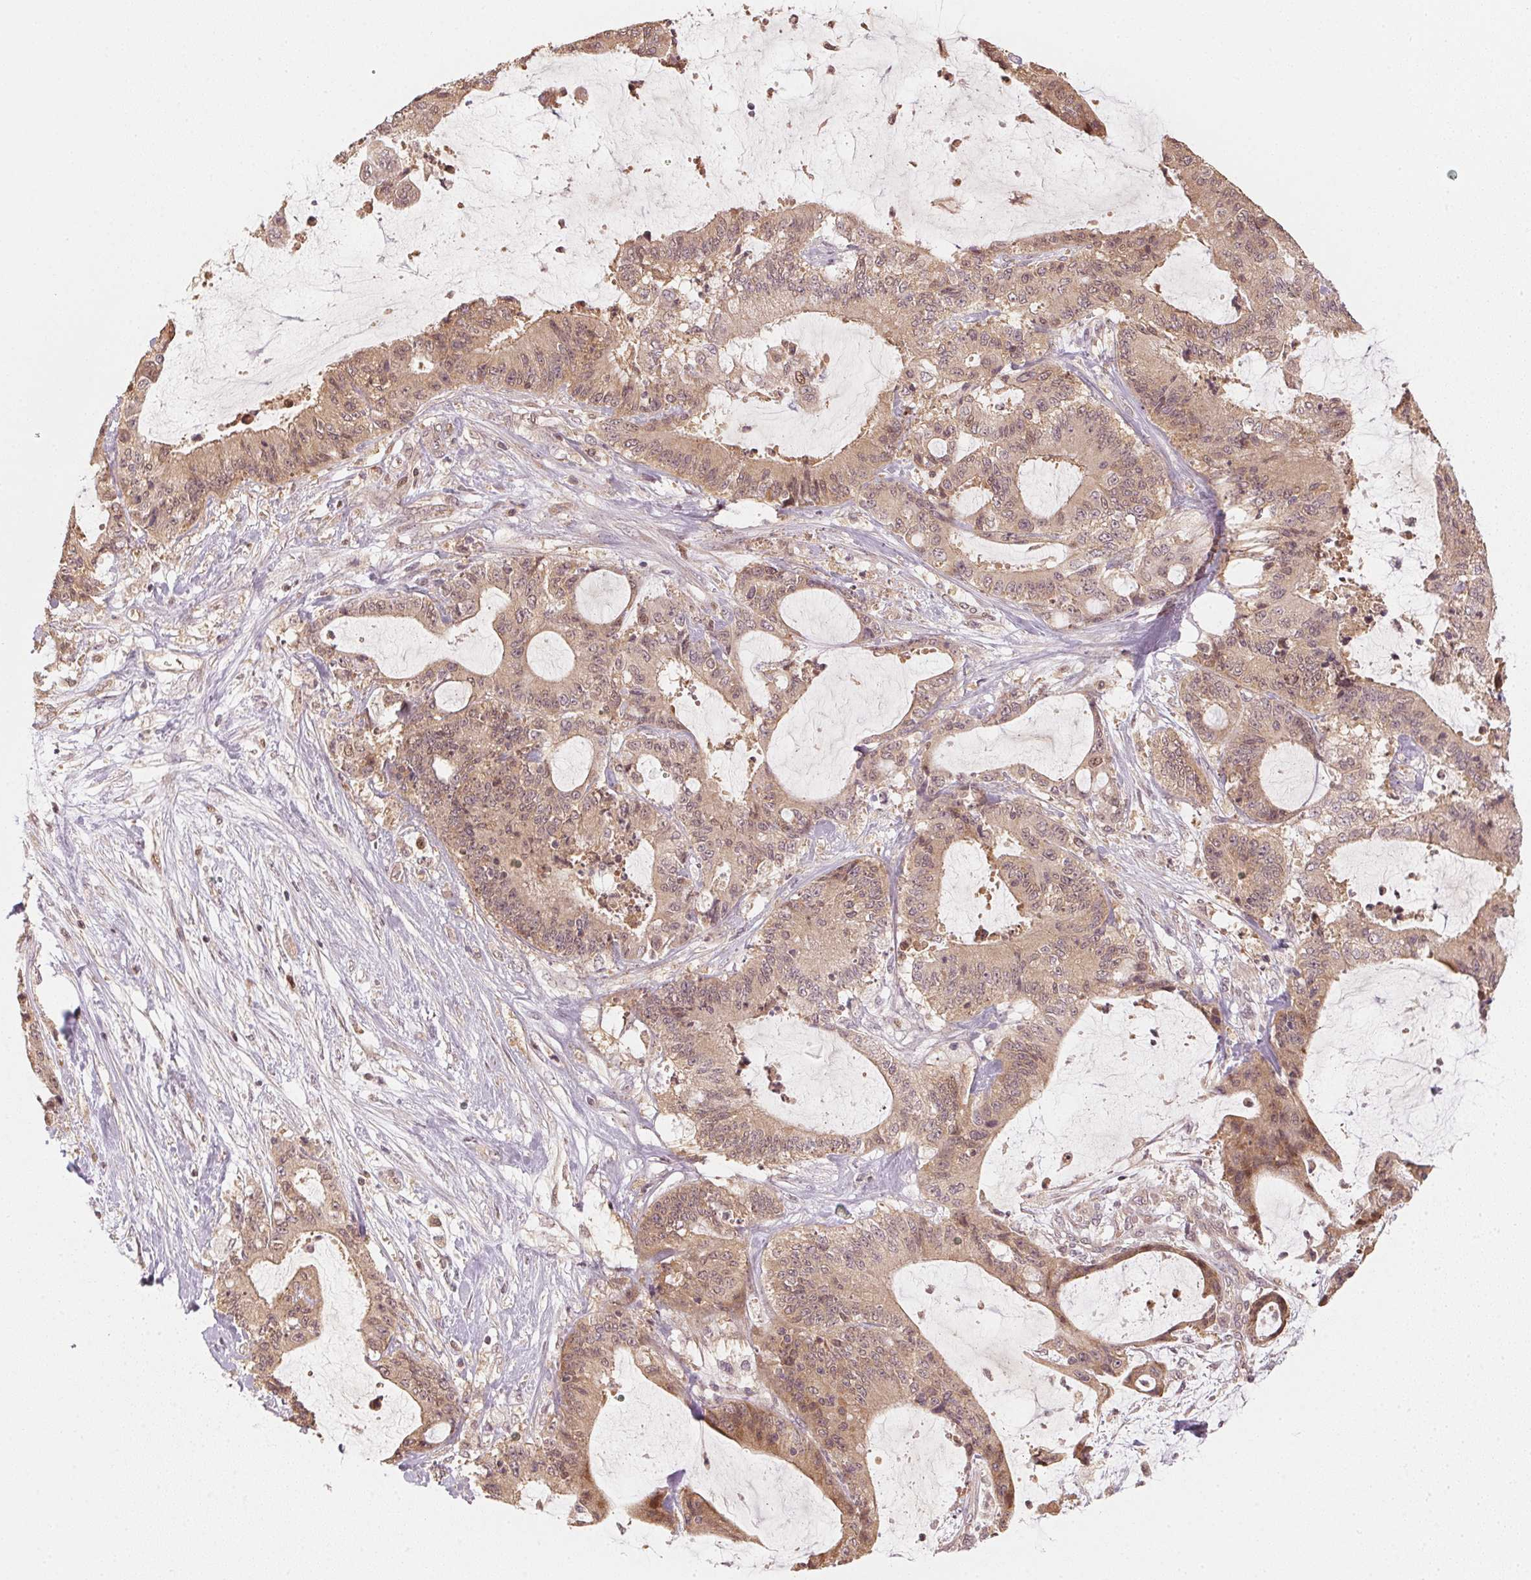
{"staining": {"intensity": "weak", "quantity": "25%-75%", "location": "cytoplasmic/membranous,nuclear"}, "tissue": "liver cancer", "cell_type": "Tumor cells", "image_type": "cancer", "snomed": [{"axis": "morphology", "description": "Cholangiocarcinoma"}, {"axis": "topography", "description": "Liver"}], "caption": "Human cholangiocarcinoma (liver) stained with a protein marker demonstrates weak staining in tumor cells.", "gene": "UBE2L3", "patient": {"sex": "female", "age": 73}}